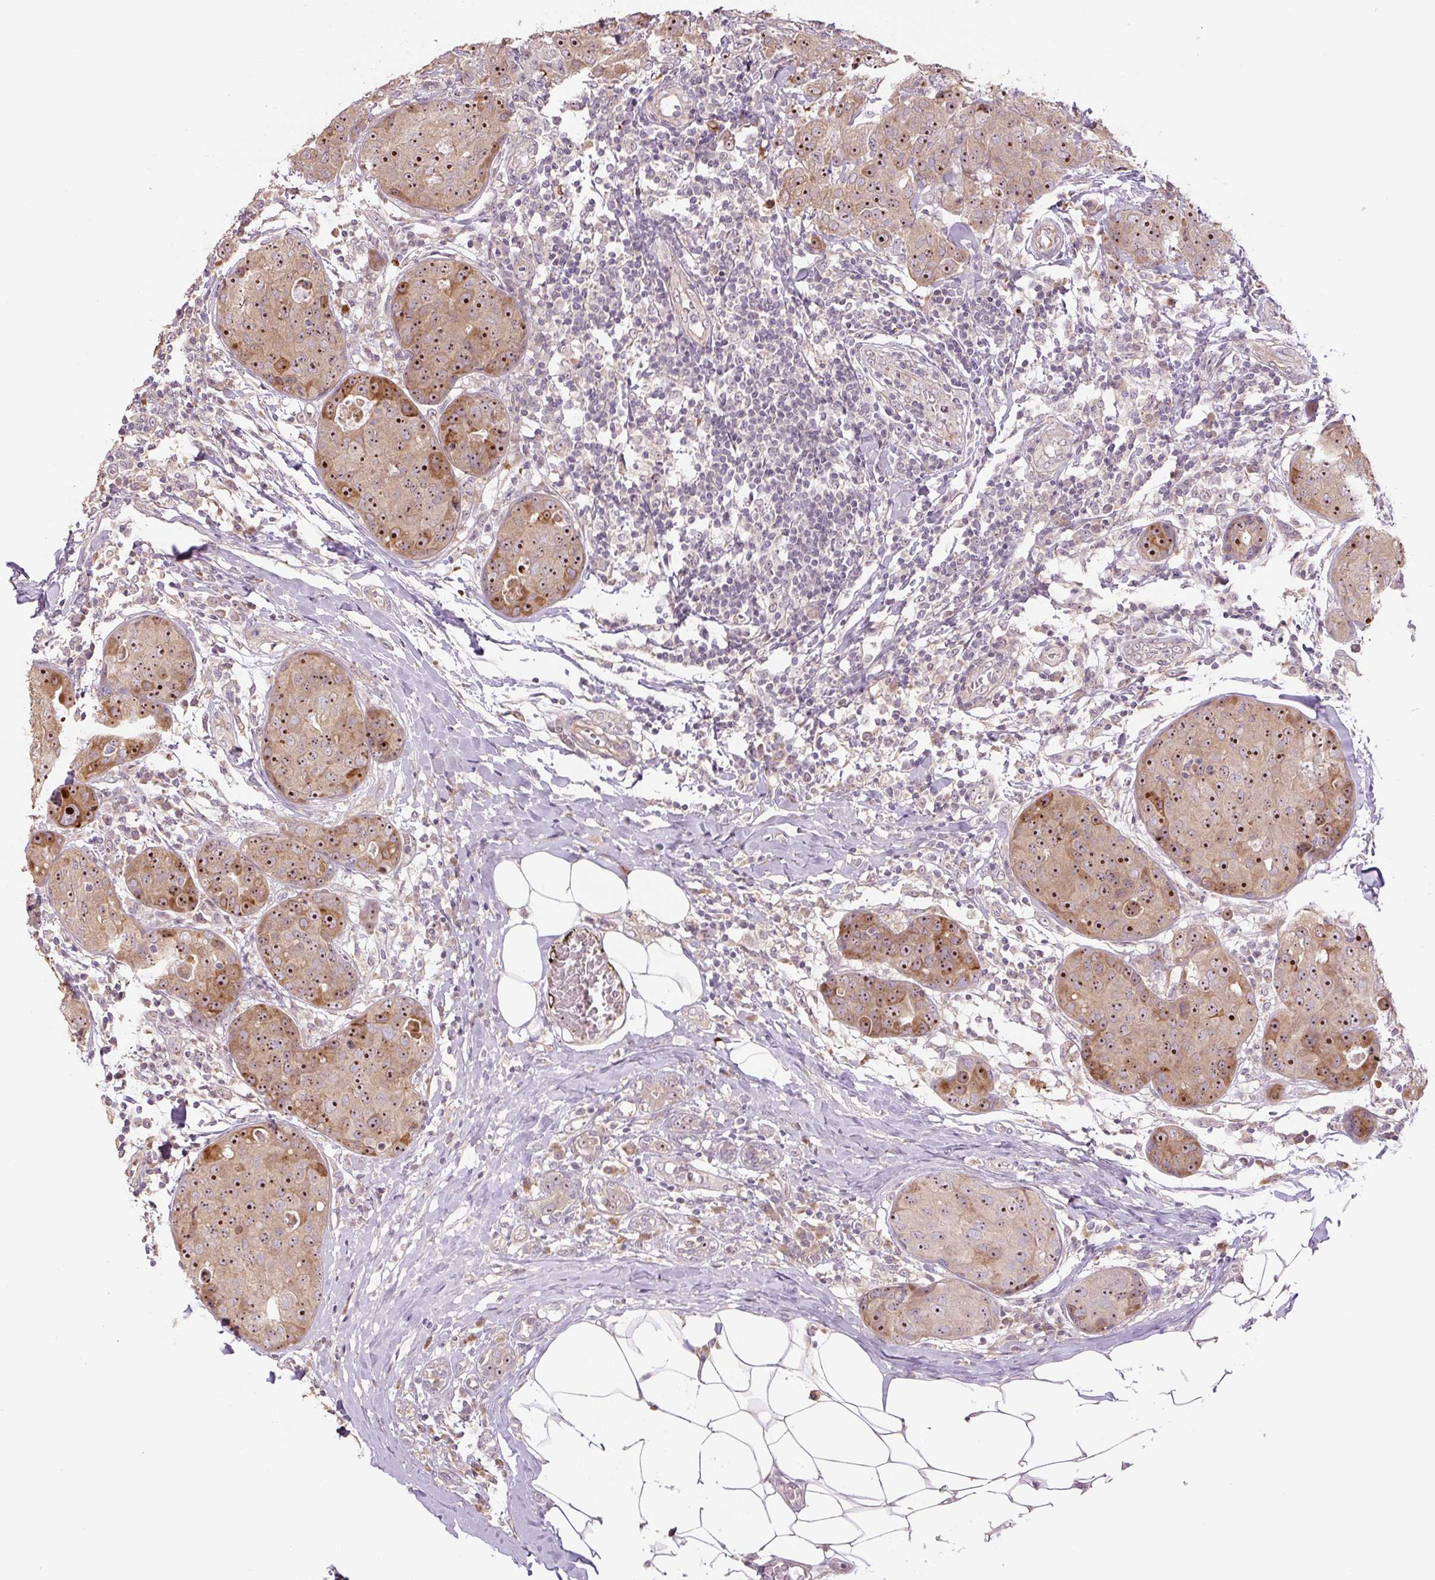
{"staining": {"intensity": "moderate", "quantity": ">75%", "location": "cytoplasmic/membranous,nuclear"}, "tissue": "breast cancer", "cell_type": "Tumor cells", "image_type": "cancer", "snomed": [{"axis": "morphology", "description": "Duct carcinoma"}, {"axis": "topography", "description": "Breast"}], "caption": "Tumor cells reveal moderate cytoplasmic/membranous and nuclear expression in about >75% of cells in breast cancer.", "gene": "TMEM151B", "patient": {"sex": "female", "age": 43}}